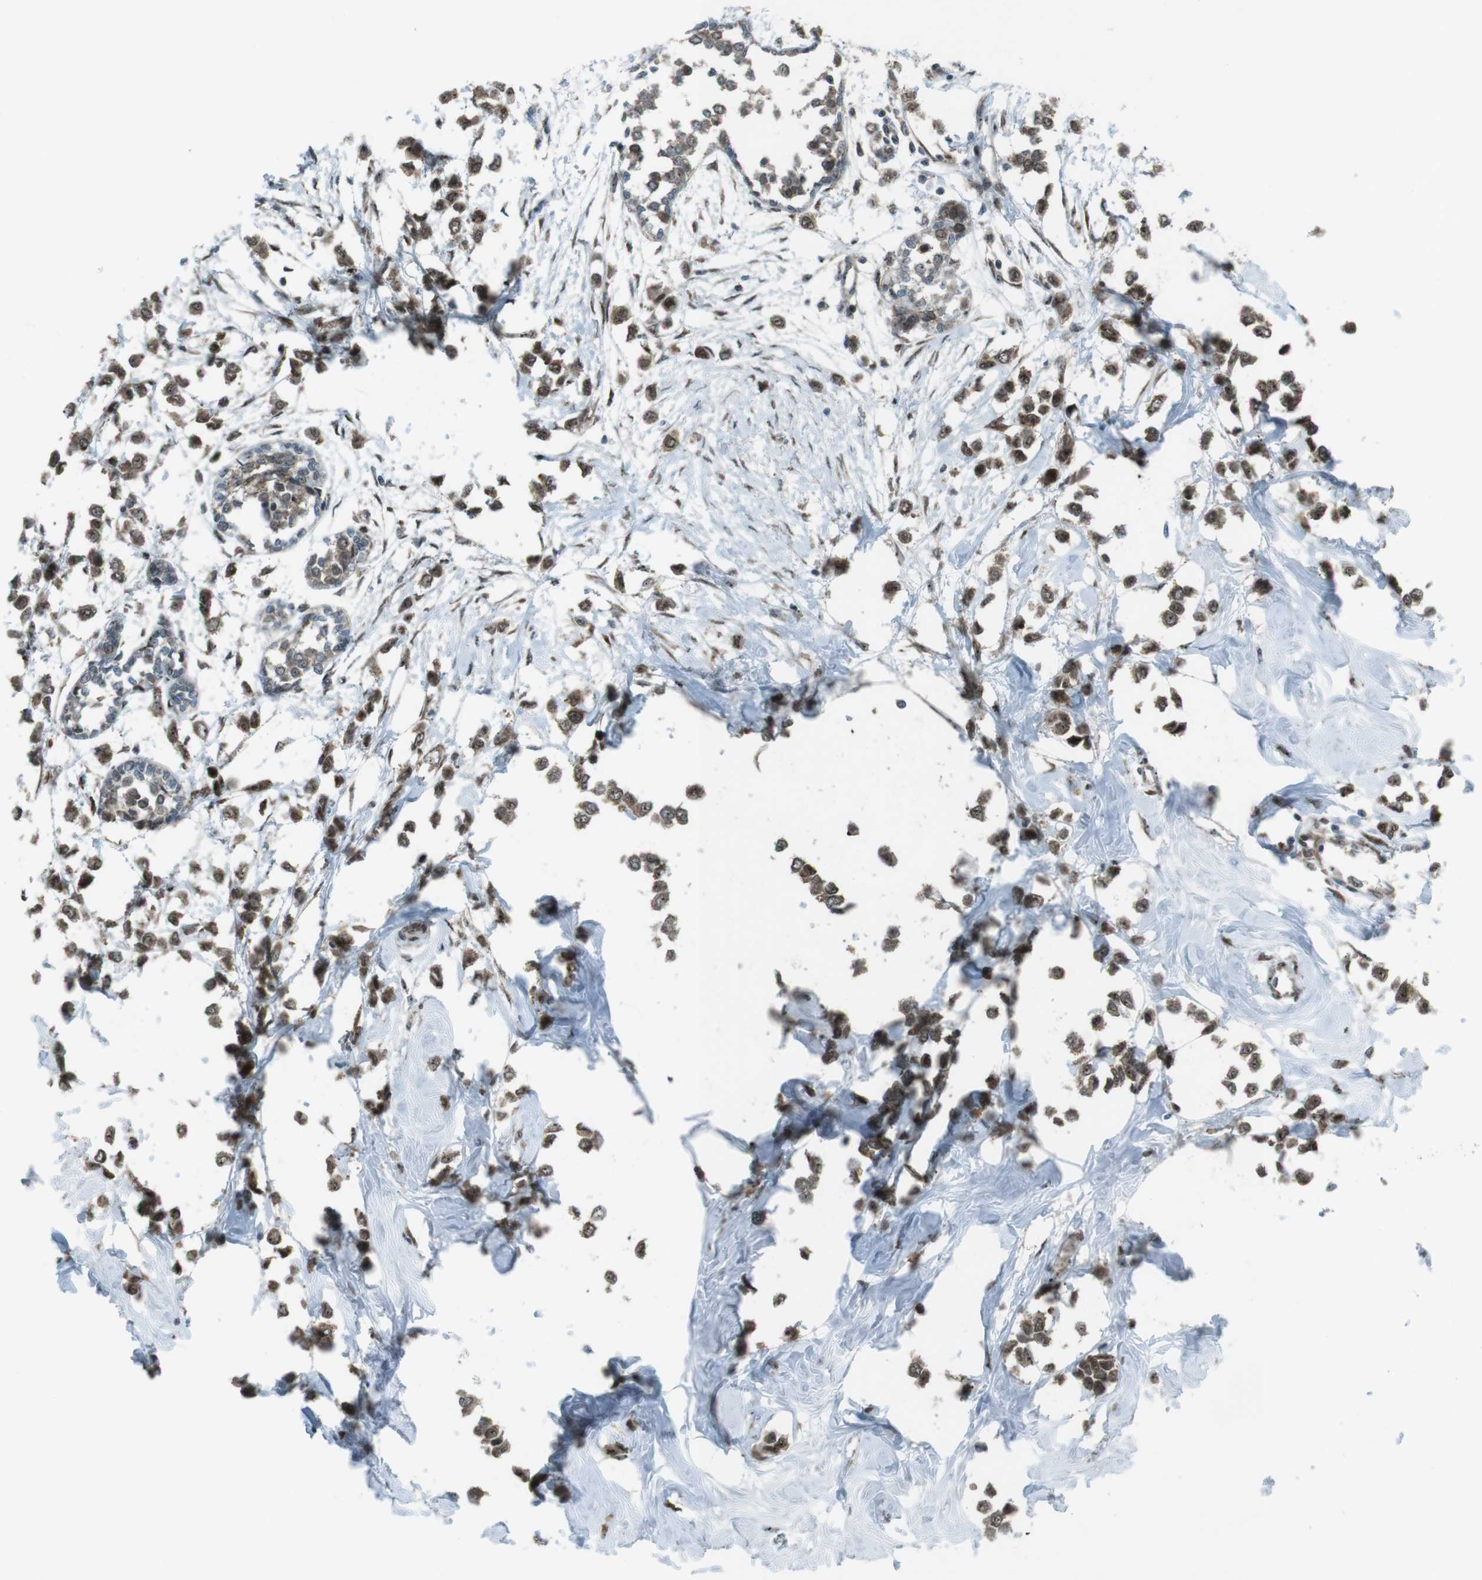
{"staining": {"intensity": "moderate", "quantity": ">75%", "location": "cytoplasmic/membranous"}, "tissue": "breast cancer", "cell_type": "Tumor cells", "image_type": "cancer", "snomed": [{"axis": "morphology", "description": "Lobular carcinoma"}, {"axis": "topography", "description": "Breast"}], "caption": "Immunohistochemical staining of breast lobular carcinoma exhibits medium levels of moderate cytoplasmic/membranous protein expression in approximately >75% of tumor cells. (DAB = brown stain, brightfield microscopy at high magnification).", "gene": "CSNK1D", "patient": {"sex": "female", "age": 51}}